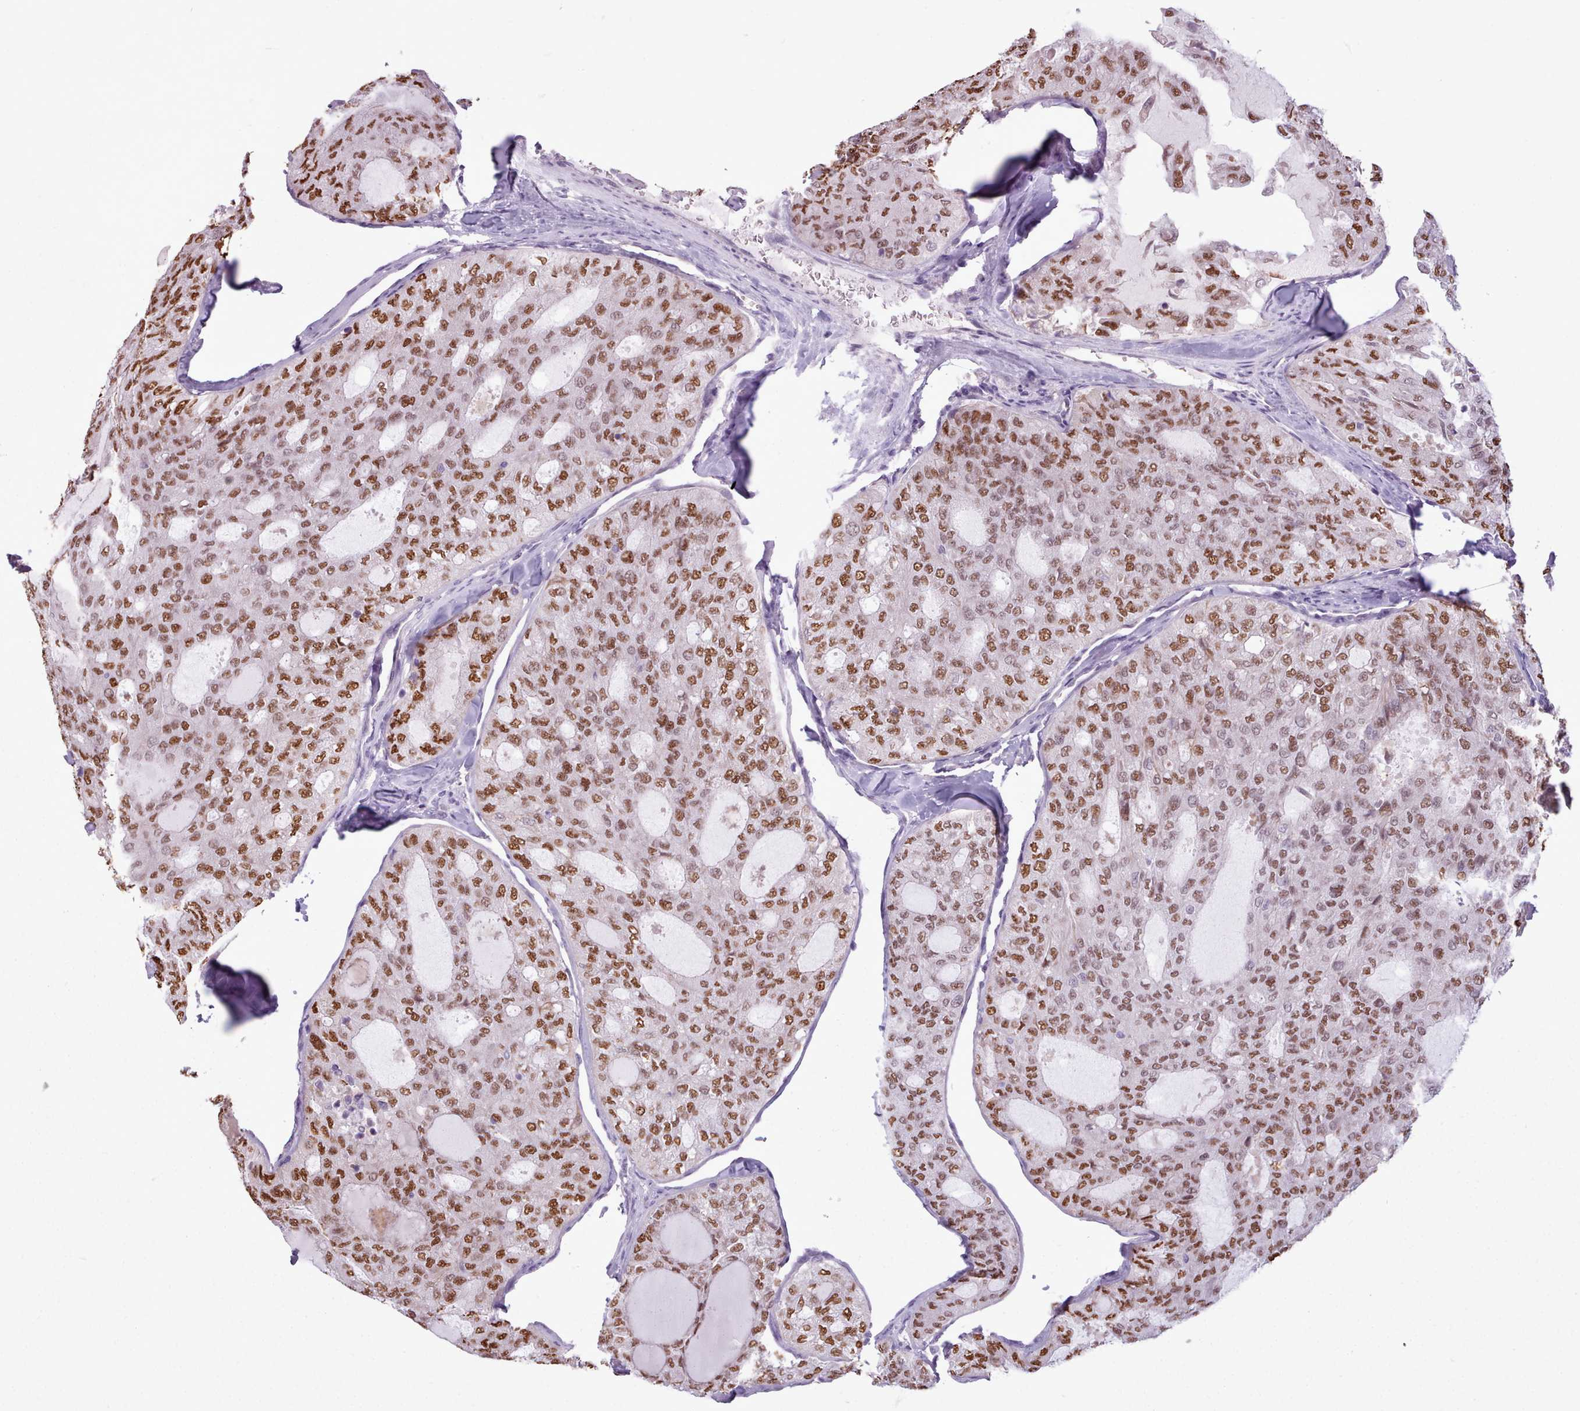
{"staining": {"intensity": "strong", "quantity": ">75%", "location": "nuclear"}, "tissue": "thyroid cancer", "cell_type": "Tumor cells", "image_type": "cancer", "snomed": [{"axis": "morphology", "description": "Follicular adenoma carcinoma, NOS"}, {"axis": "topography", "description": "Thyroid gland"}], "caption": "The photomicrograph exhibits staining of thyroid follicular adenoma carcinoma, revealing strong nuclear protein positivity (brown color) within tumor cells.", "gene": "SLURP1", "patient": {"sex": "male", "age": 75}}